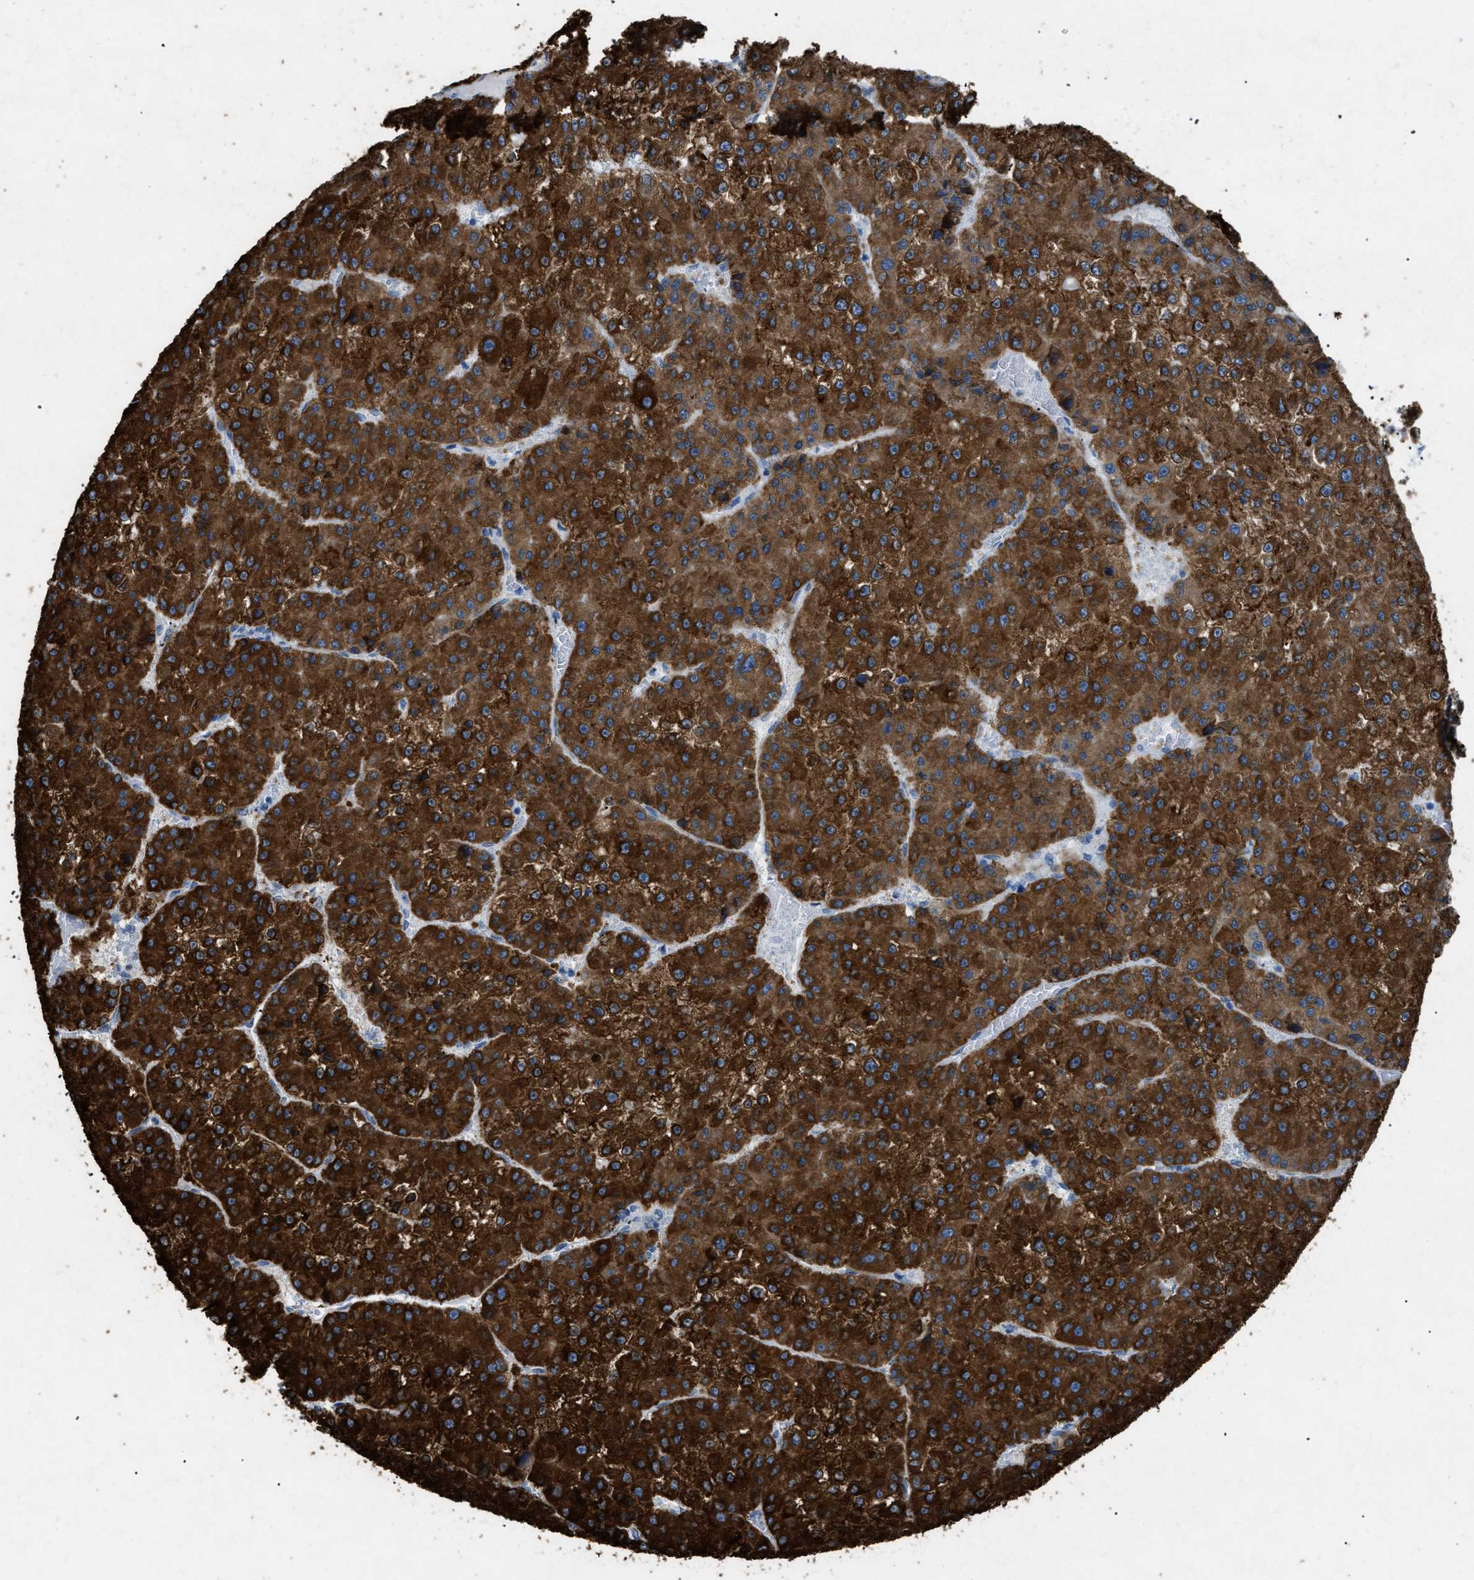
{"staining": {"intensity": "strong", "quantity": ">75%", "location": "cytoplasmic/membranous"}, "tissue": "liver cancer", "cell_type": "Tumor cells", "image_type": "cancer", "snomed": [{"axis": "morphology", "description": "Carcinoma, Hepatocellular, NOS"}, {"axis": "topography", "description": "Liver"}], "caption": "Human liver cancer stained for a protein (brown) demonstrates strong cytoplasmic/membranous positive expression in about >75% of tumor cells.", "gene": "TASOR", "patient": {"sex": "female", "age": 73}}